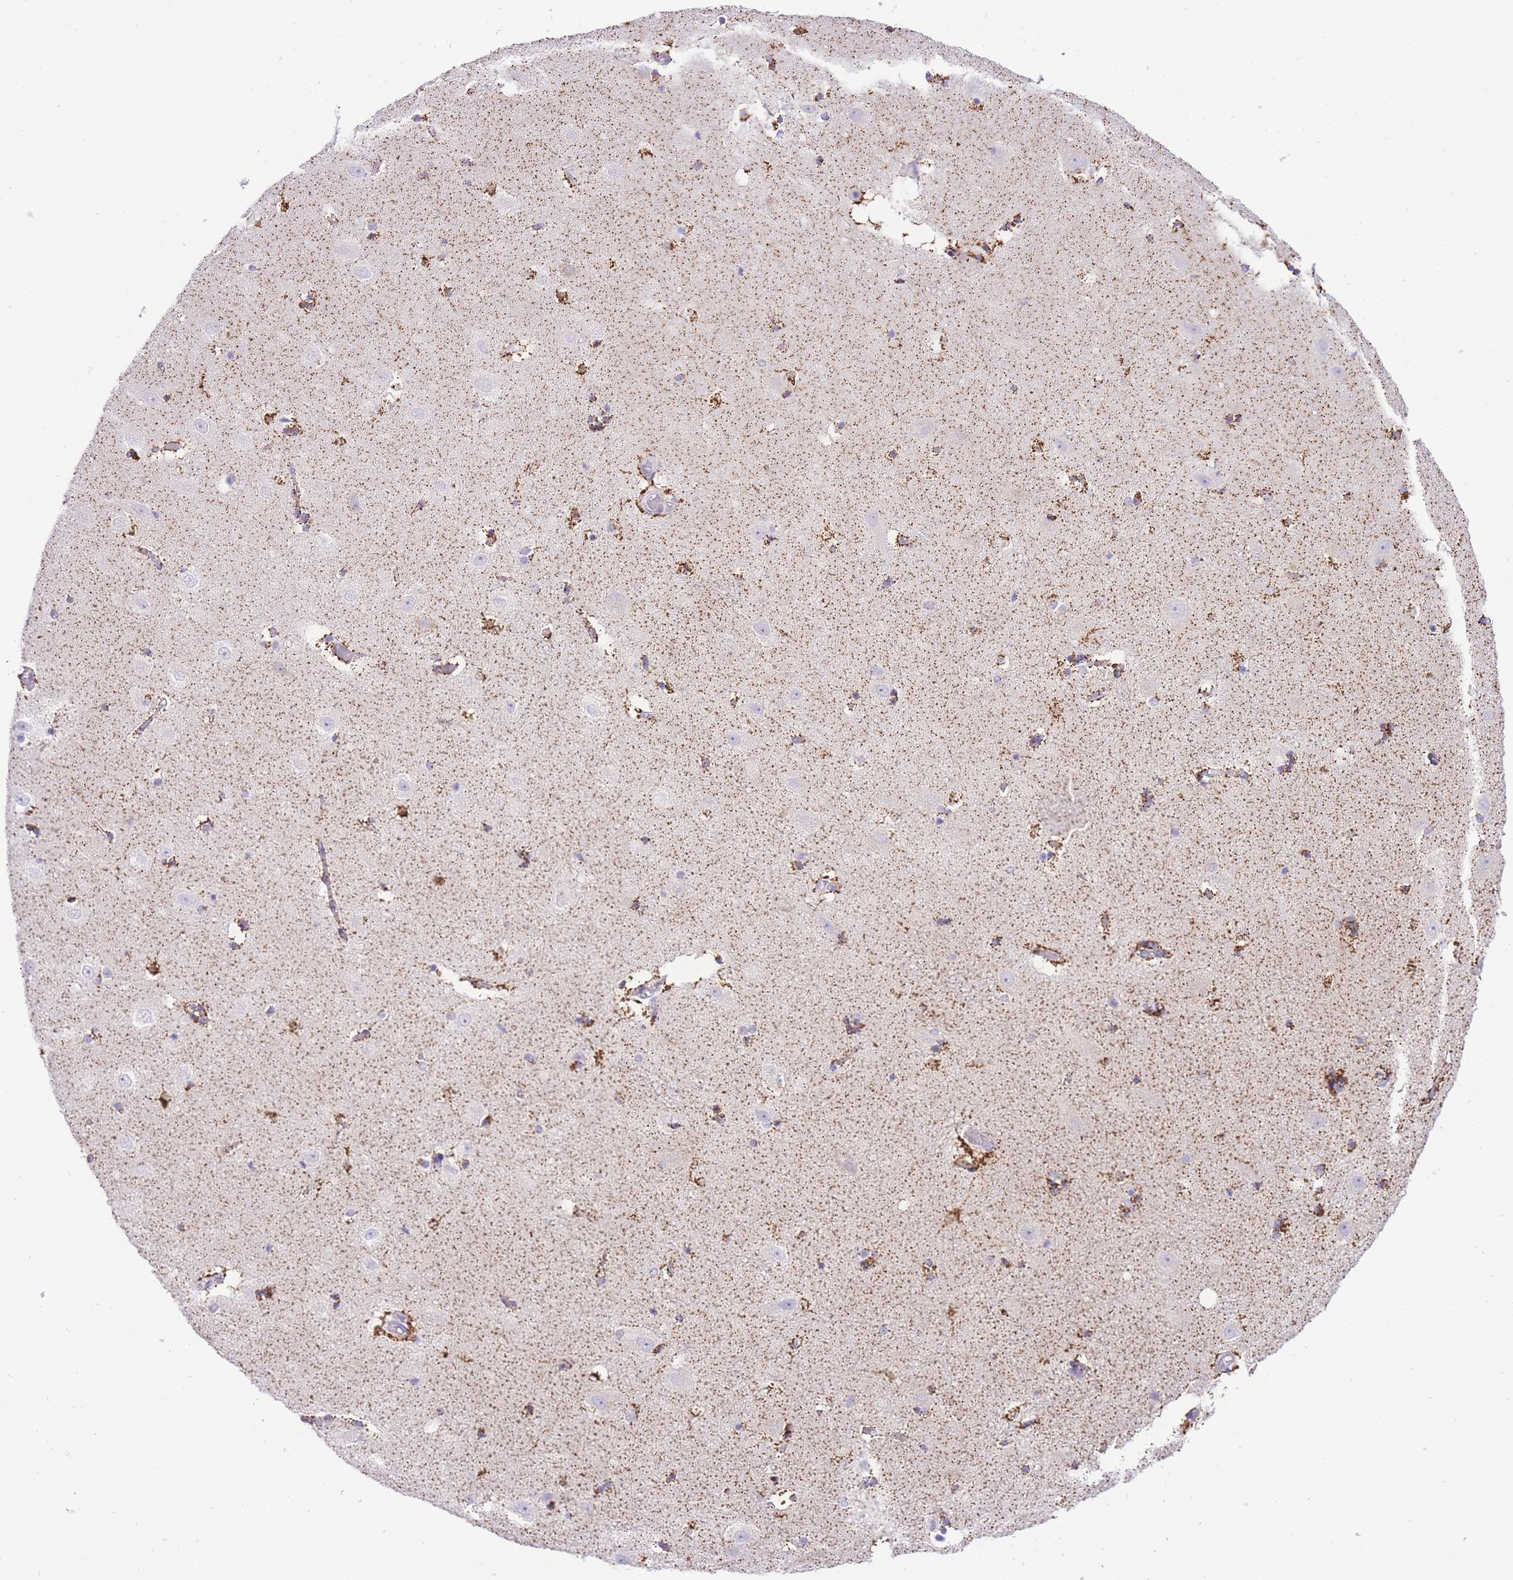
{"staining": {"intensity": "moderate", "quantity": ">75%", "location": "cytoplasmic/membranous"}, "tissue": "hippocampus", "cell_type": "Glial cells", "image_type": "normal", "snomed": [{"axis": "morphology", "description": "Normal tissue, NOS"}, {"axis": "topography", "description": "Hippocampus"}], "caption": "Immunohistochemistry (IHC) of unremarkable hippocampus reveals medium levels of moderate cytoplasmic/membranous expression in about >75% of glial cells.", "gene": "ACSM4", "patient": {"sex": "female", "age": 52}}